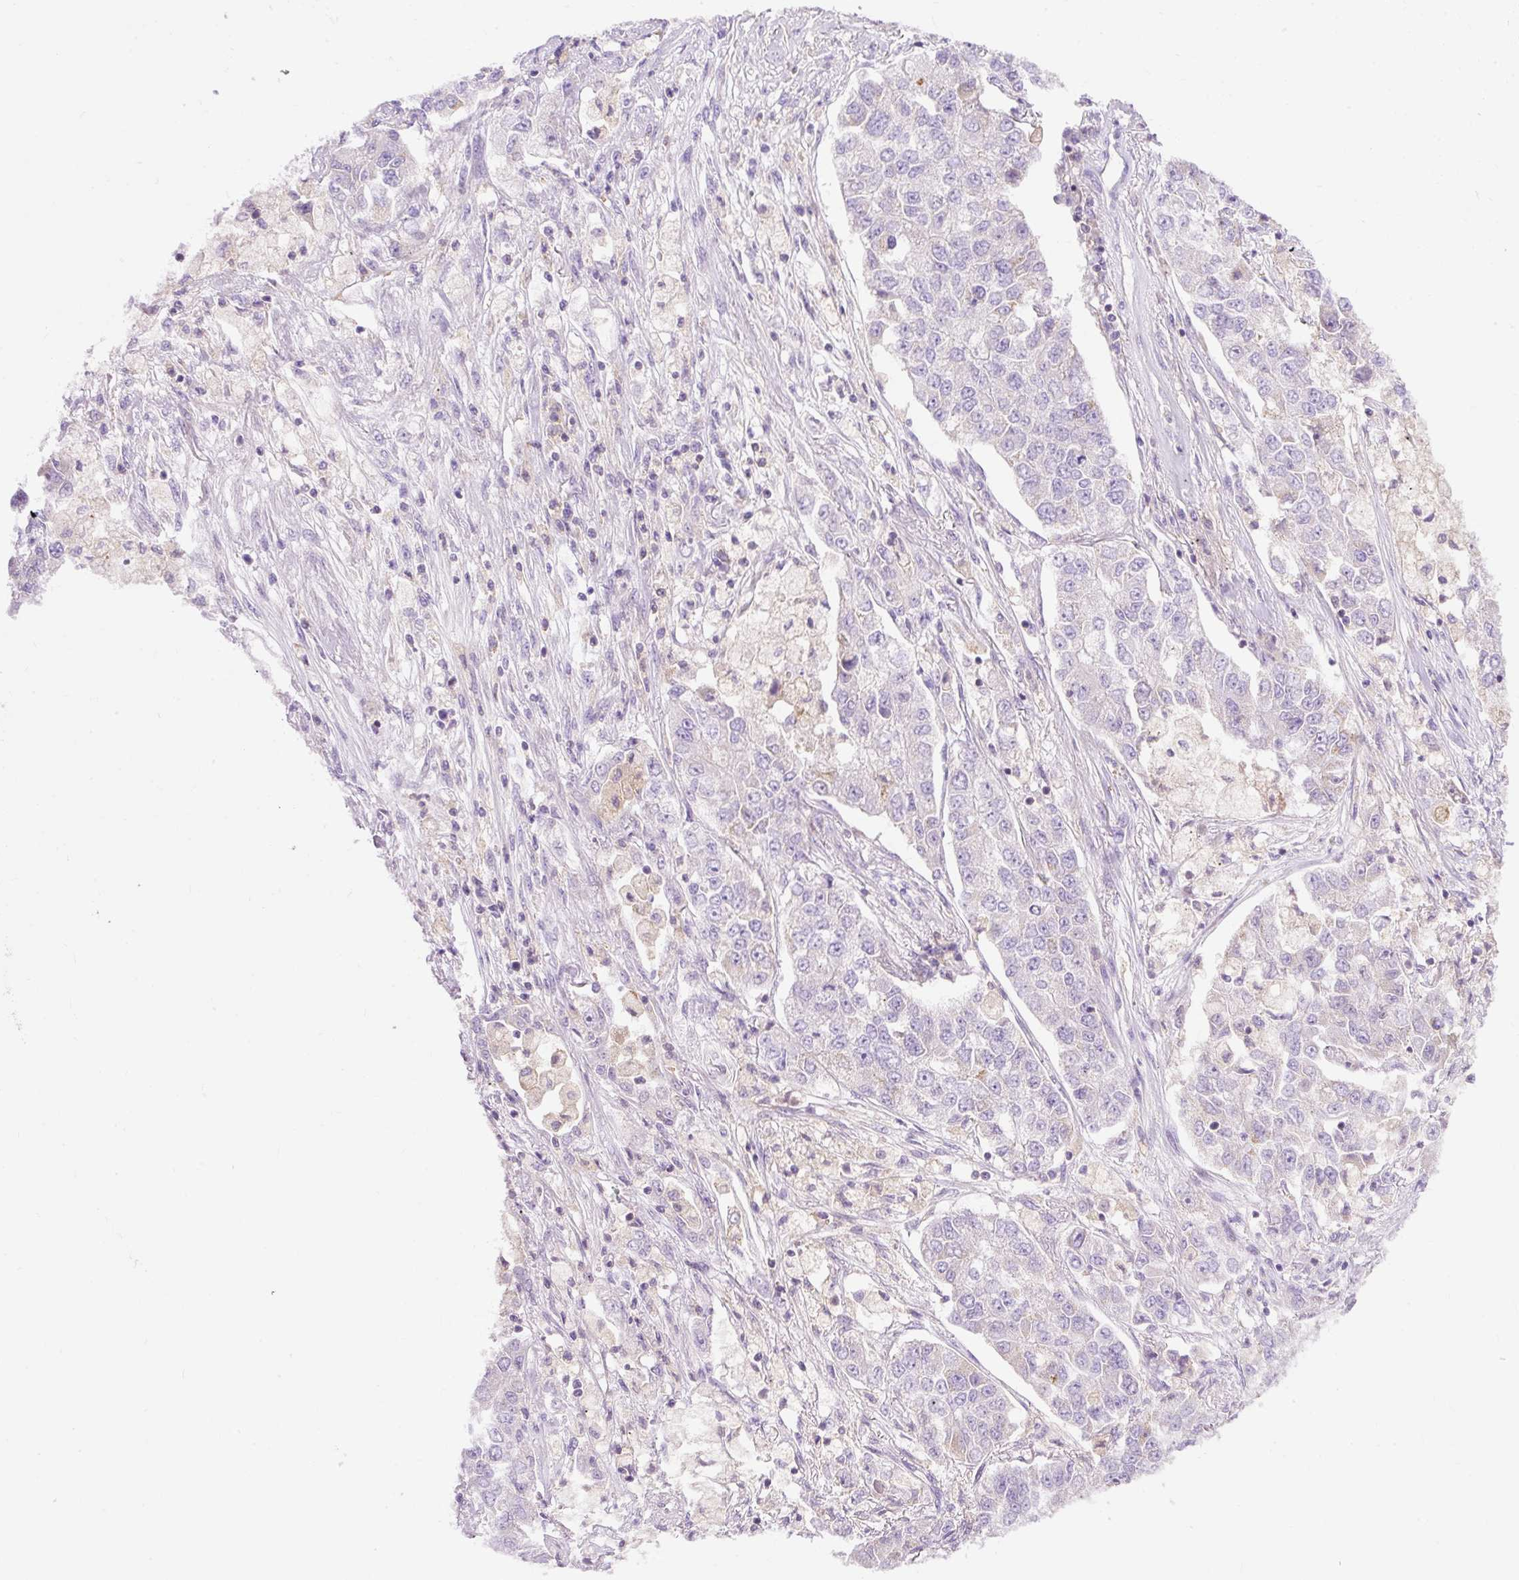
{"staining": {"intensity": "negative", "quantity": "none", "location": "none"}, "tissue": "lung cancer", "cell_type": "Tumor cells", "image_type": "cancer", "snomed": [{"axis": "morphology", "description": "Adenocarcinoma, NOS"}, {"axis": "topography", "description": "Lung"}], "caption": "Immunohistochemical staining of adenocarcinoma (lung) exhibits no significant expression in tumor cells.", "gene": "CD83", "patient": {"sex": "male", "age": 49}}